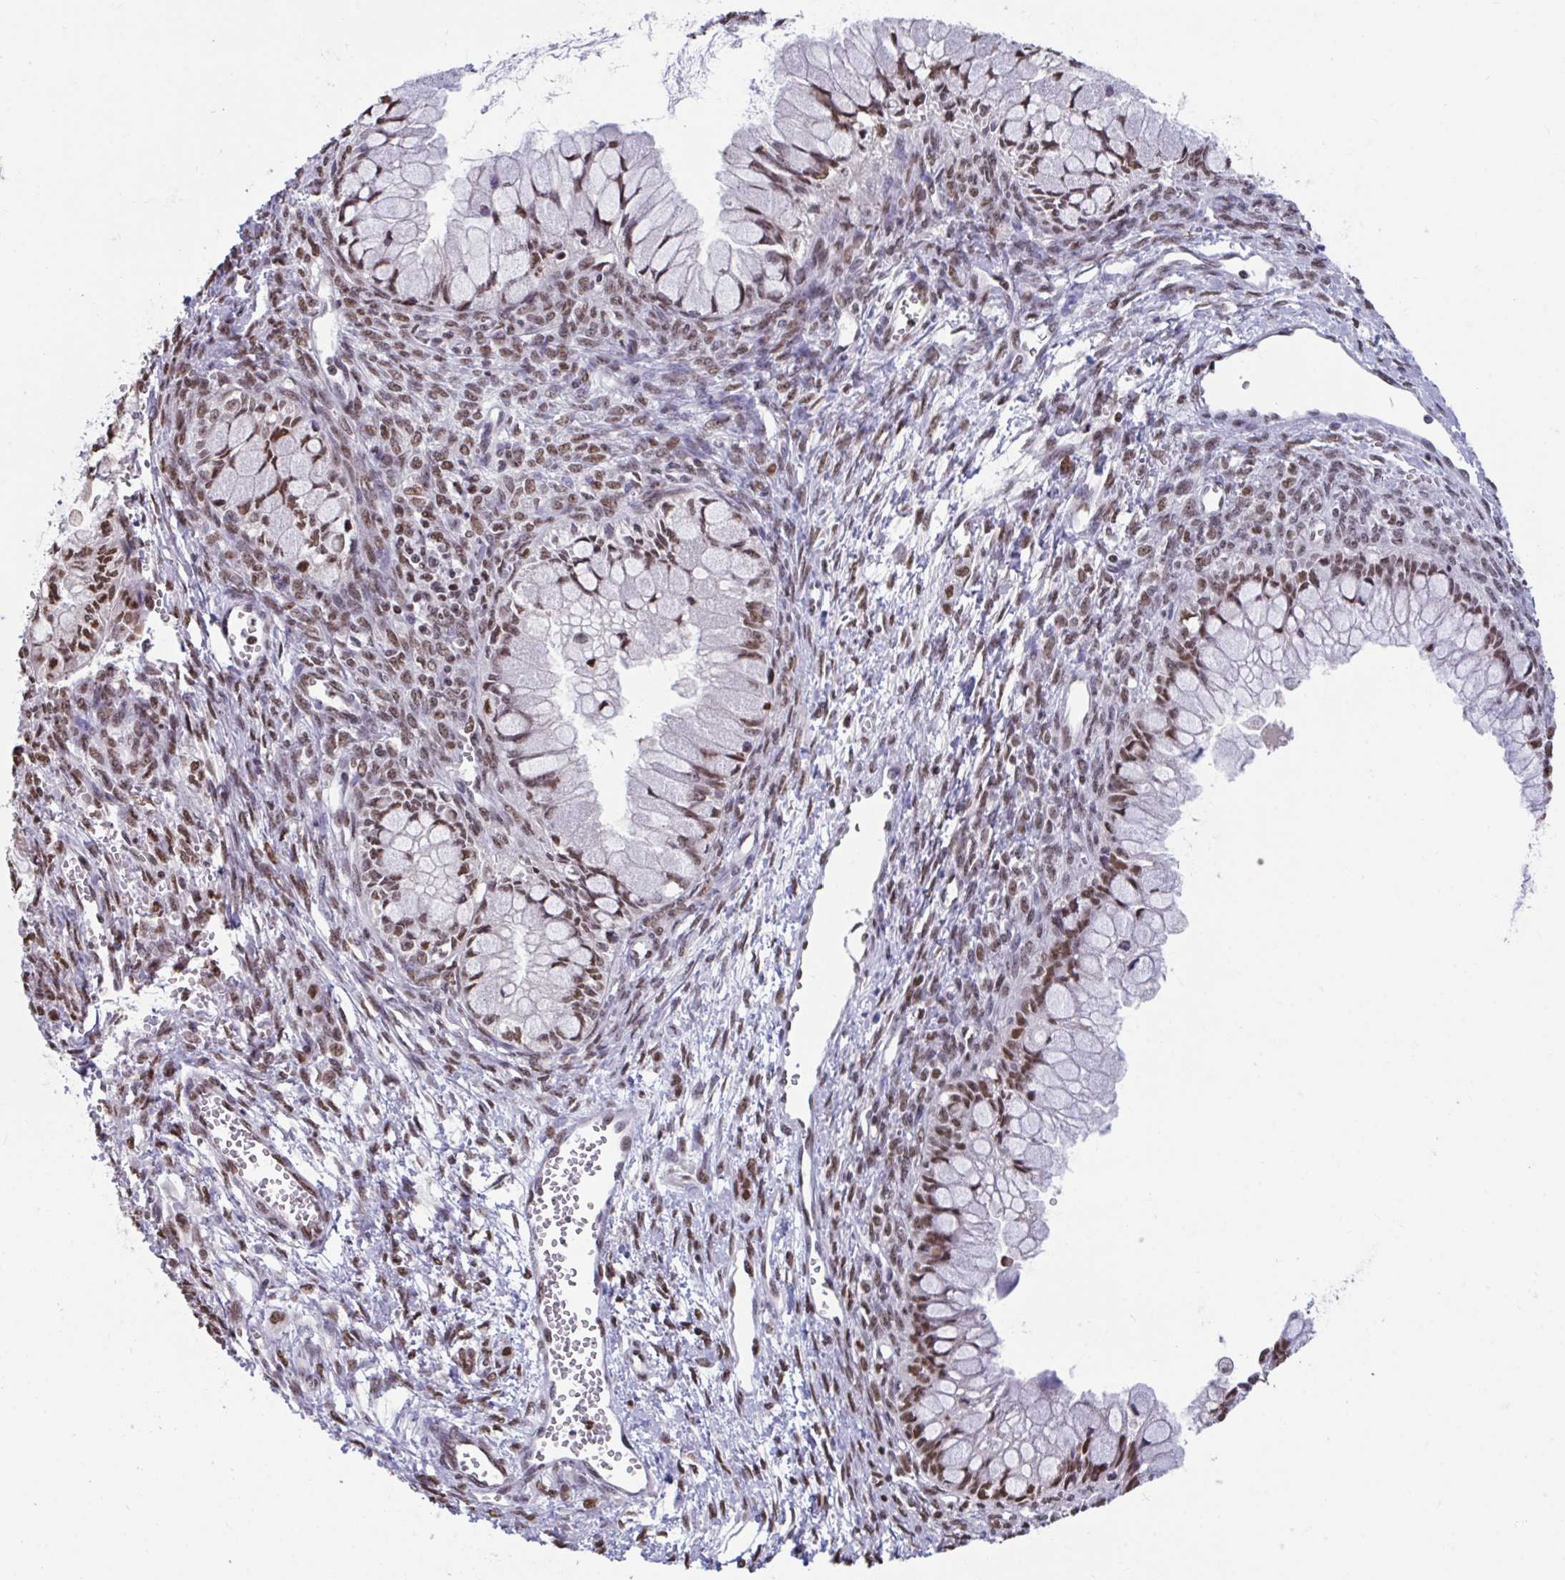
{"staining": {"intensity": "moderate", "quantity": ">75%", "location": "nuclear"}, "tissue": "ovarian cancer", "cell_type": "Tumor cells", "image_type": "cancer", "snomed": [{"axis": "morphology", "description": "Cystadenocarcinoma, mucinous, NOS"}, {"axis": "topography", "description": "Ovary"}], "caption": "Ovarian cancer stained for a protein (brown) reveals moderate nuclear positive staining in about >75% of tumor cells.", "gene": "HNRNPDL", "patient": {"sex": "female", "age": 34}}